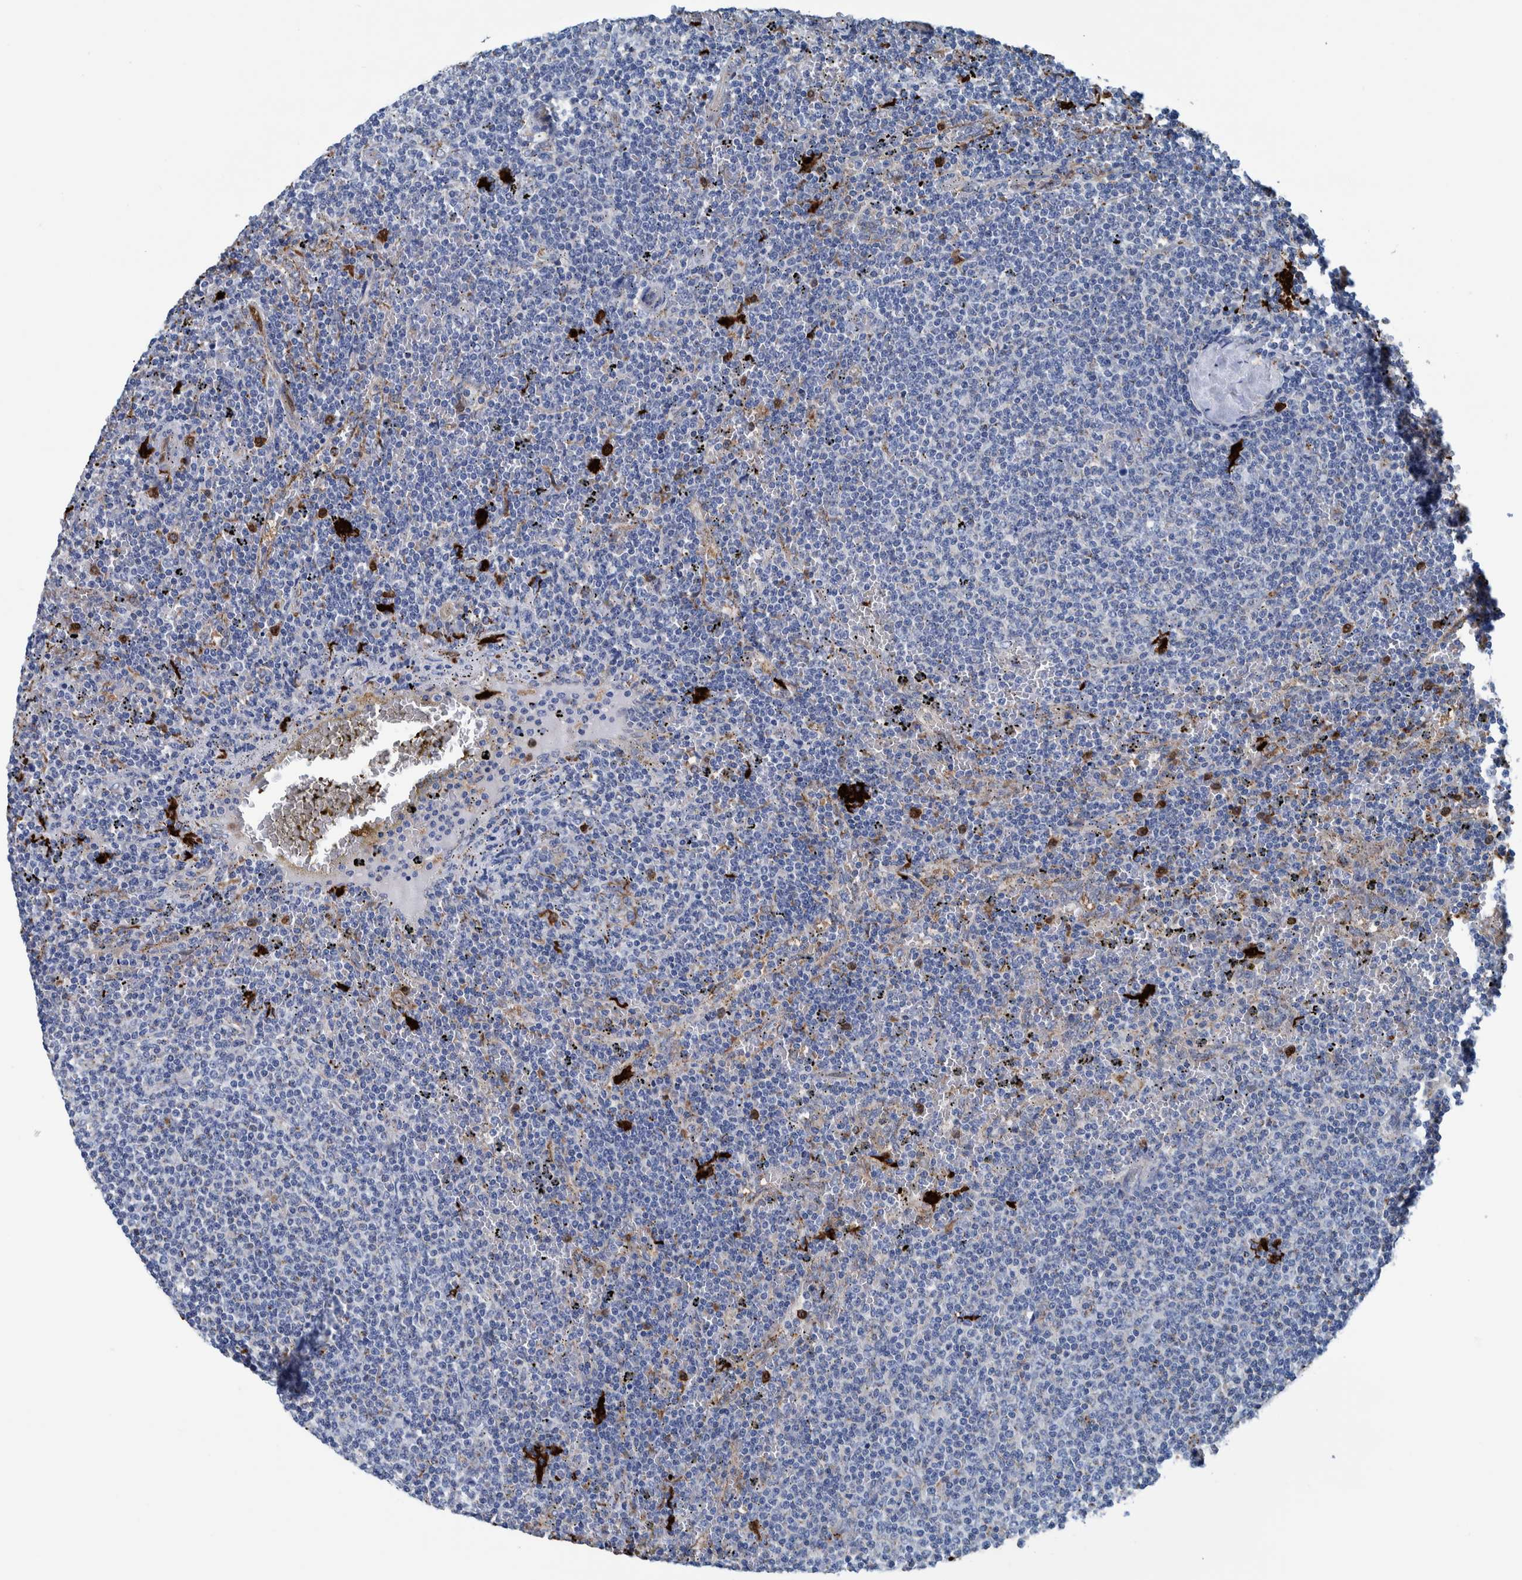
{"staining": {"intensity": "negative", "quantity": "none", "location": "none"}, "tissue": "lymphoma", "cell_type": "Tumor cells", "image_type": "cancer", "snomed": [{"axis": "morphology", "description": "Malignant lymphoma, non-Hodgkin's type, Low grade"}, {"axis": "topography", "description": "Spleen"}], "caption": "Immunohistochemistry micrograph of neoplastic tissue: low-grade malignant lymphoma, non-Hodgkin's type stained with DAB (3,3'-diaminobenzidine) shows no significant protein expression in tumor cells.", "gene": "IDO1", "patient": {"sex": "female", "age": 50}}